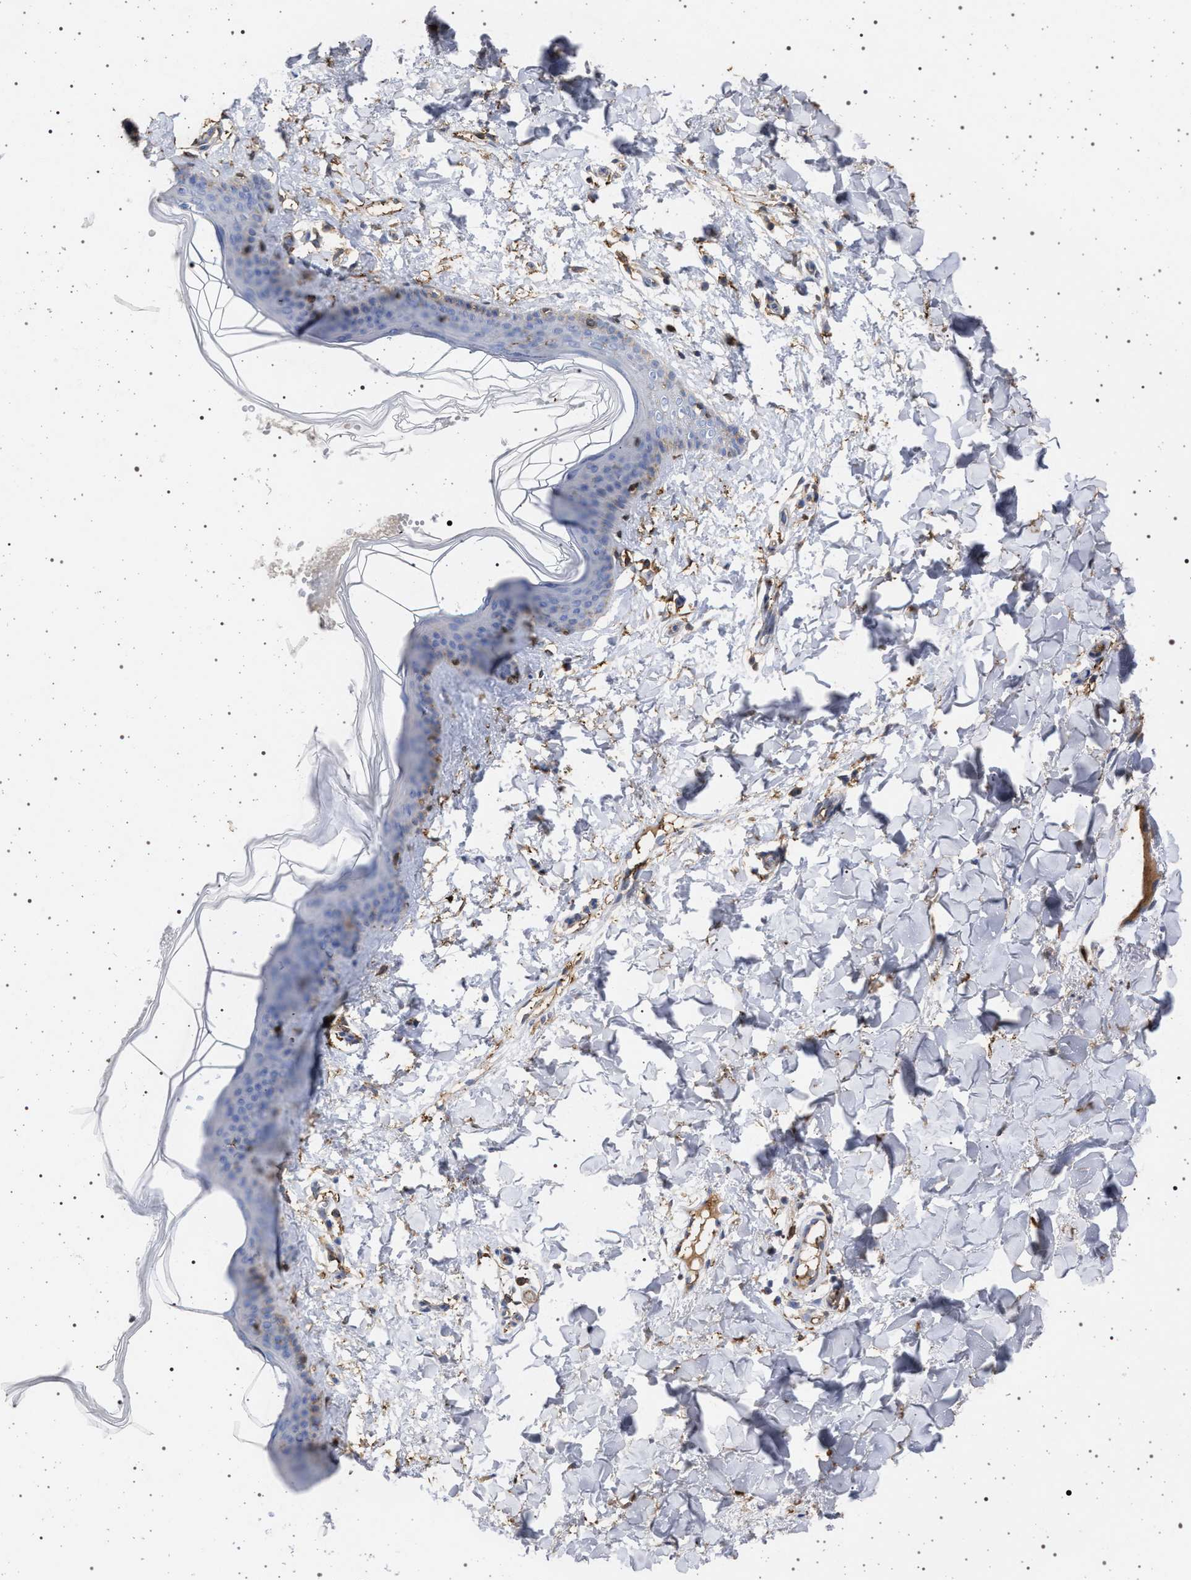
{"staining": {"intensity": "weak", "quantity": ">75%", "location": "cytoplasmic/membranous"}, "tissue": "skin", "cell_type": "Fibroblasts", "image_type": "normal", "snomed": [{"axis": "morphology", "description": "Normal tissue, NOS"}, {"axis": "topography", "description": "Skin"}], "caption": "Protein staining of unremarkable skin displays weak cytoplasmic/membranous expression in about >75% of fibroblasts.", "gene": "PLG", "patient": {"sex": "female", "age": 17}}